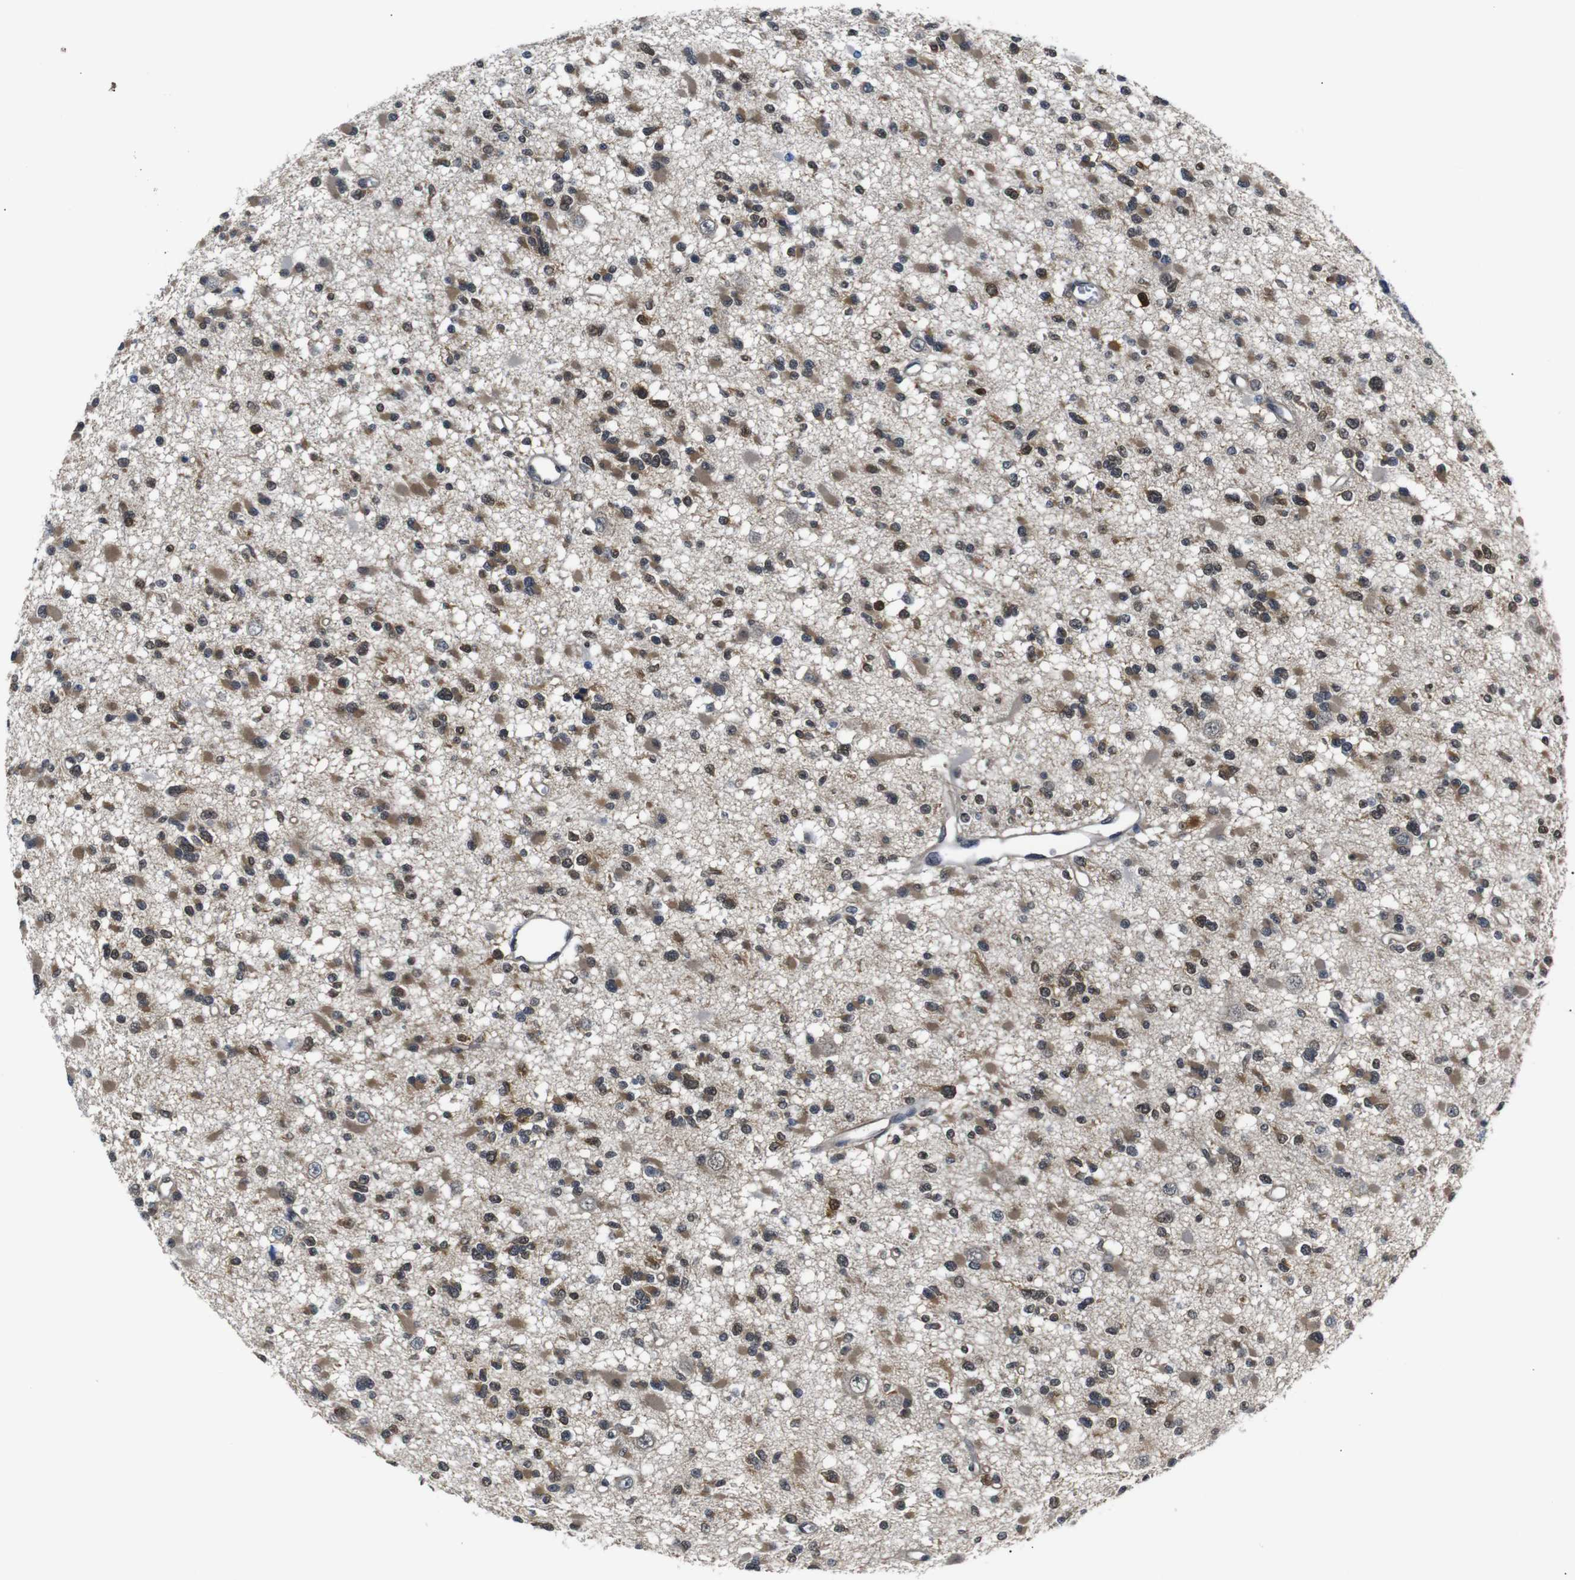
{"staining": {"intensity": "moderate", "quantity": ">75%", "location": "cytoplasmic/membranous,nuclear"}, "tissue": "glioma", "cell_type": "Tumor cells", "image_type": "cancer", "snomed": [{"axis": "morphology", "description": "Glioma, malignant, Low grade"}, {"axis": "topography", "description": "Brain"}], "caption": "IHC photomicrograph of neoplastic tissue: human malignant low-grade glioma stained using immunohistochemistry reveals medium levels of moderate protein expression localized specifically in the cytoplasmic/membranous and nuclear of tumor cells, appearing as a cytoplasmic/membranous and nuclear brown color.", "gene": "UBXN1", "patient": {"sex": "female", "age": 22}}